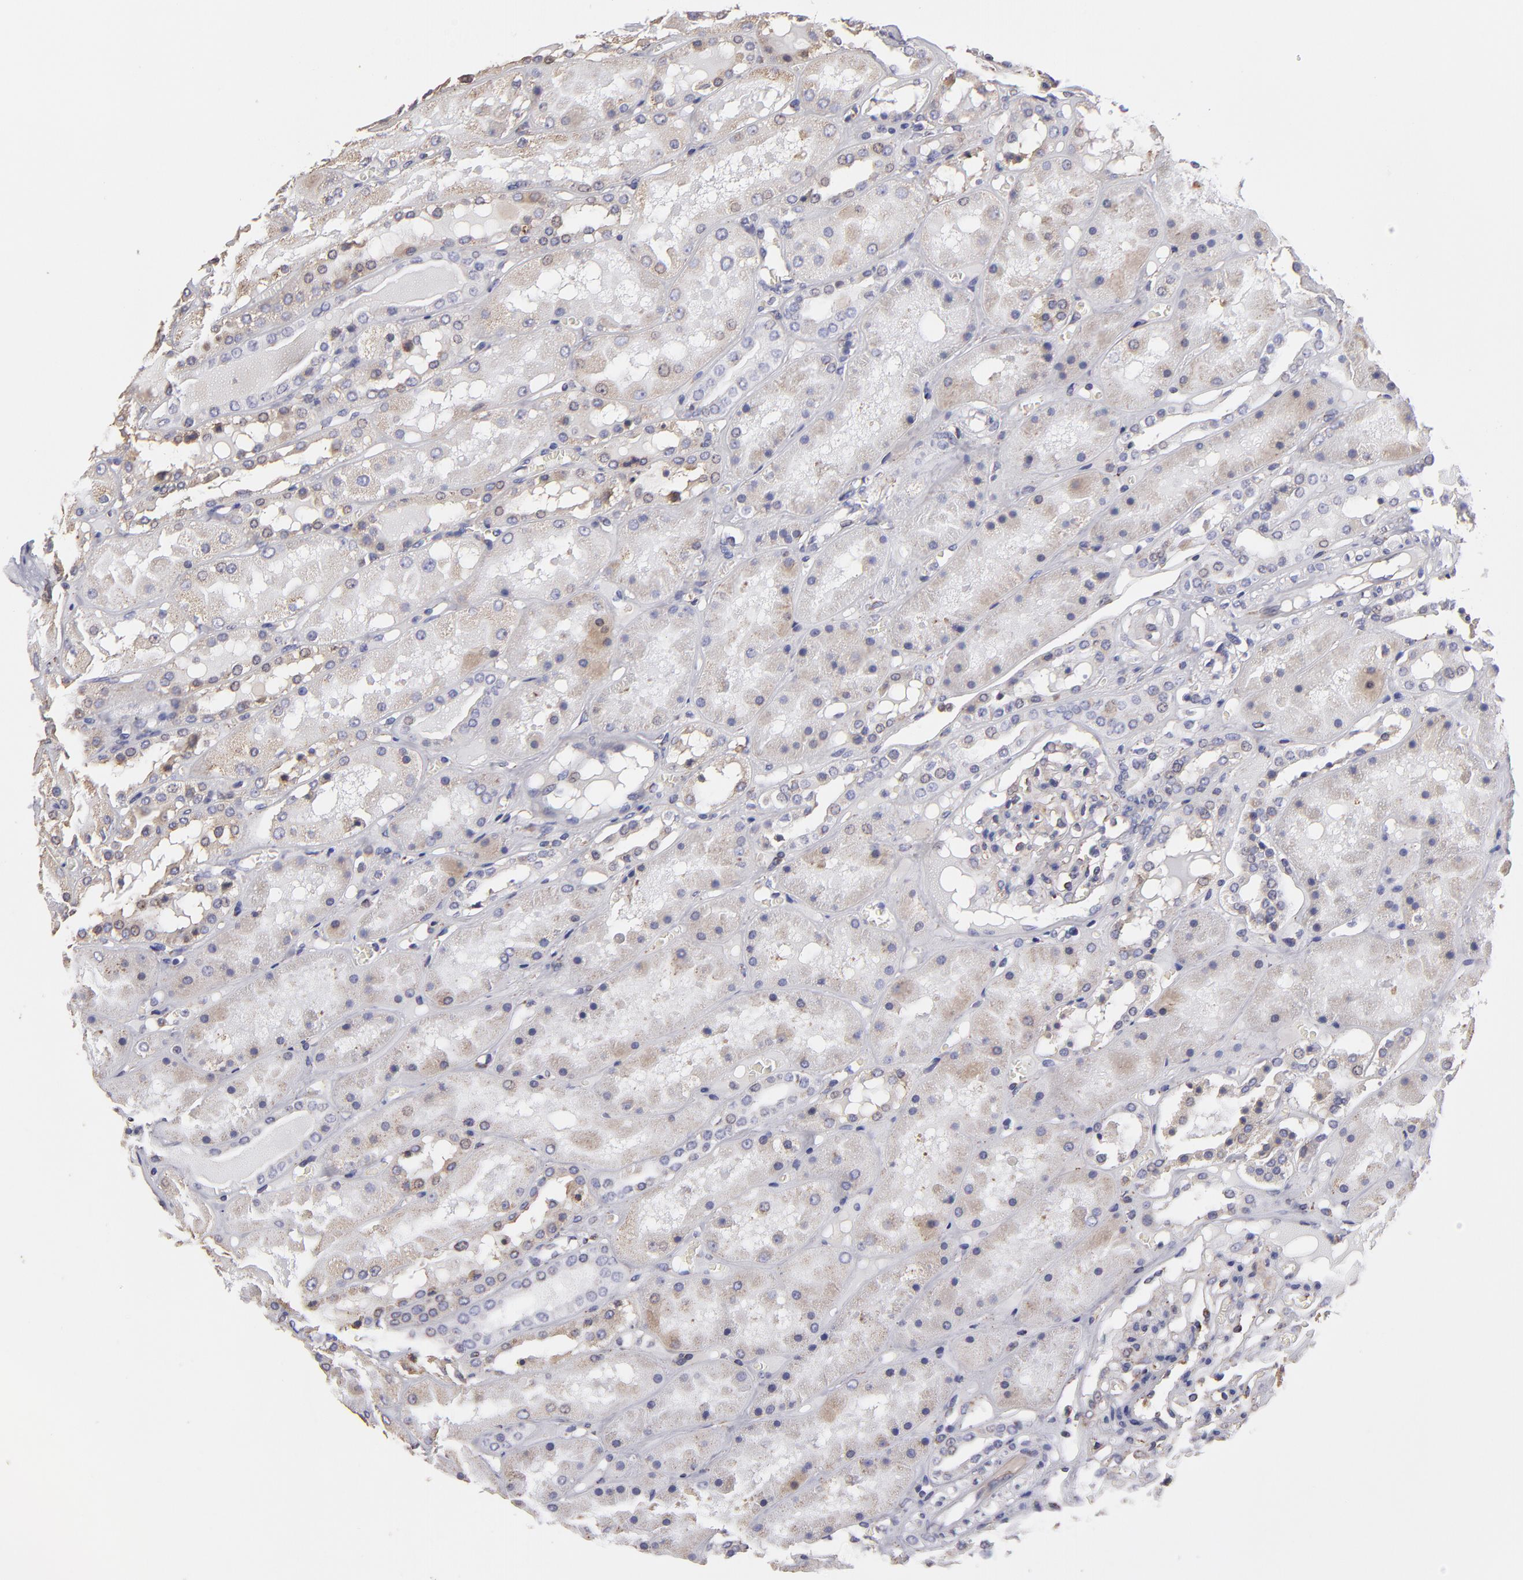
{"staining": {"intensity": "weak", "quantity": "<25%", "location": "cytoplasmic/membranous"}, "tissue": "kidney", "cell_type": "Cells in glomeruli", "image_type": "normal", "snomed": [{"axis": "morphology", "description": "Normal tissue, NOS"}, {"axis": "topography", "description": "Kidney"}], "caption": "This is an immunohistochemistry image of benign kidney. There is no staining in cells in glomeruli.", "gene": "CALR", "patient": {"sex": "male", "age": 36}}